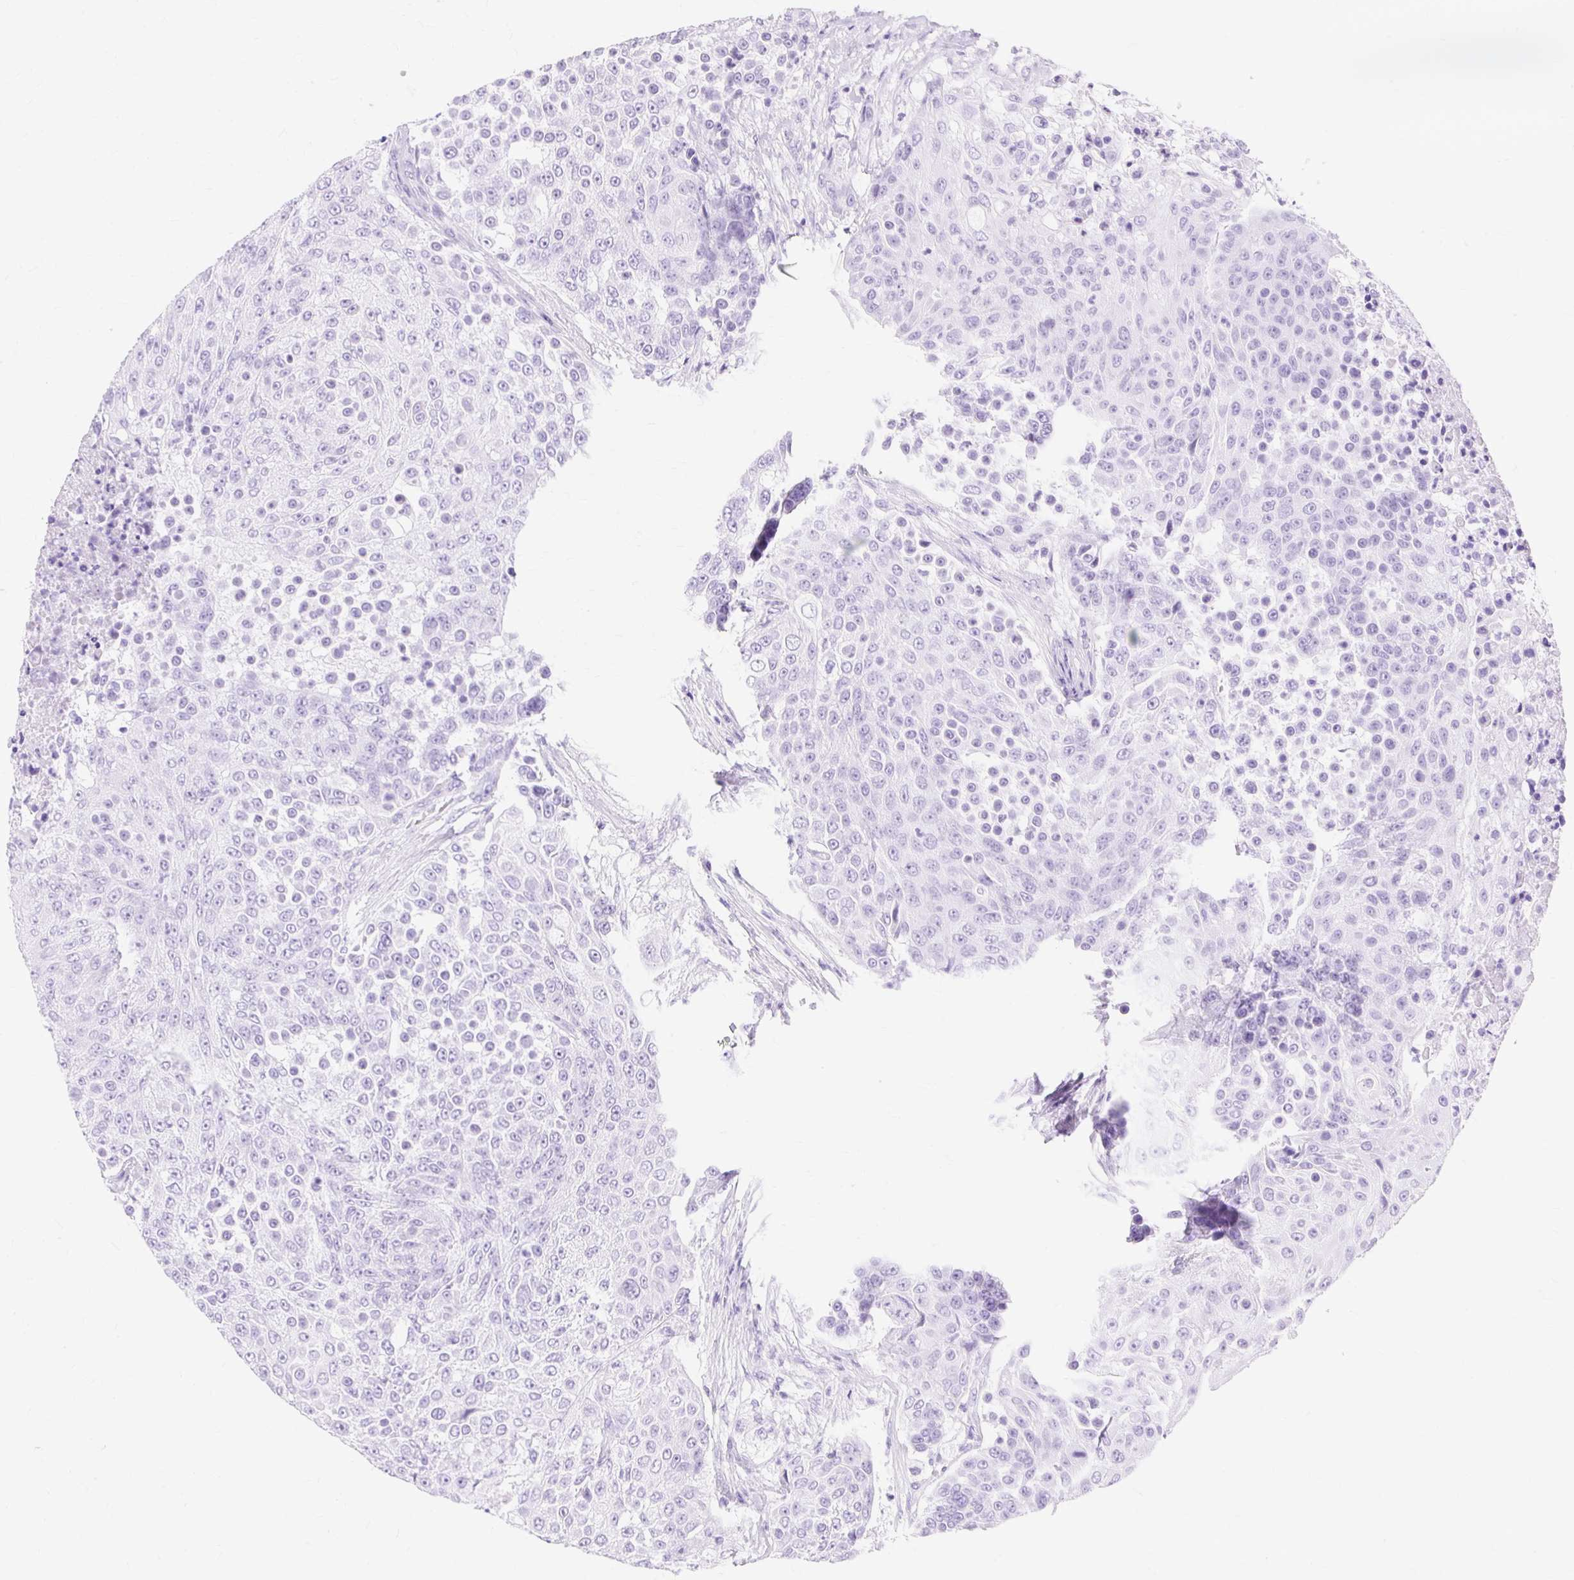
{"staining": {"intensity": "negative", "quantity": "none", "location": "none"}, "tissue": "urothelial cancer", "cell_type": "Tumor cells", "image_type": "cancer", "snomed": [{"axis": "morphology", "description": "Urothelial carcinoma, High grade"}, {"axis": "topography", "description": "Urinary bladder"}], "caption": "Urothelial cancer was stained to show a protein in brown. There is no significant expression in tumor cells.", "gene": "MBP", "patient": {"sex": "female", "age": 63}}